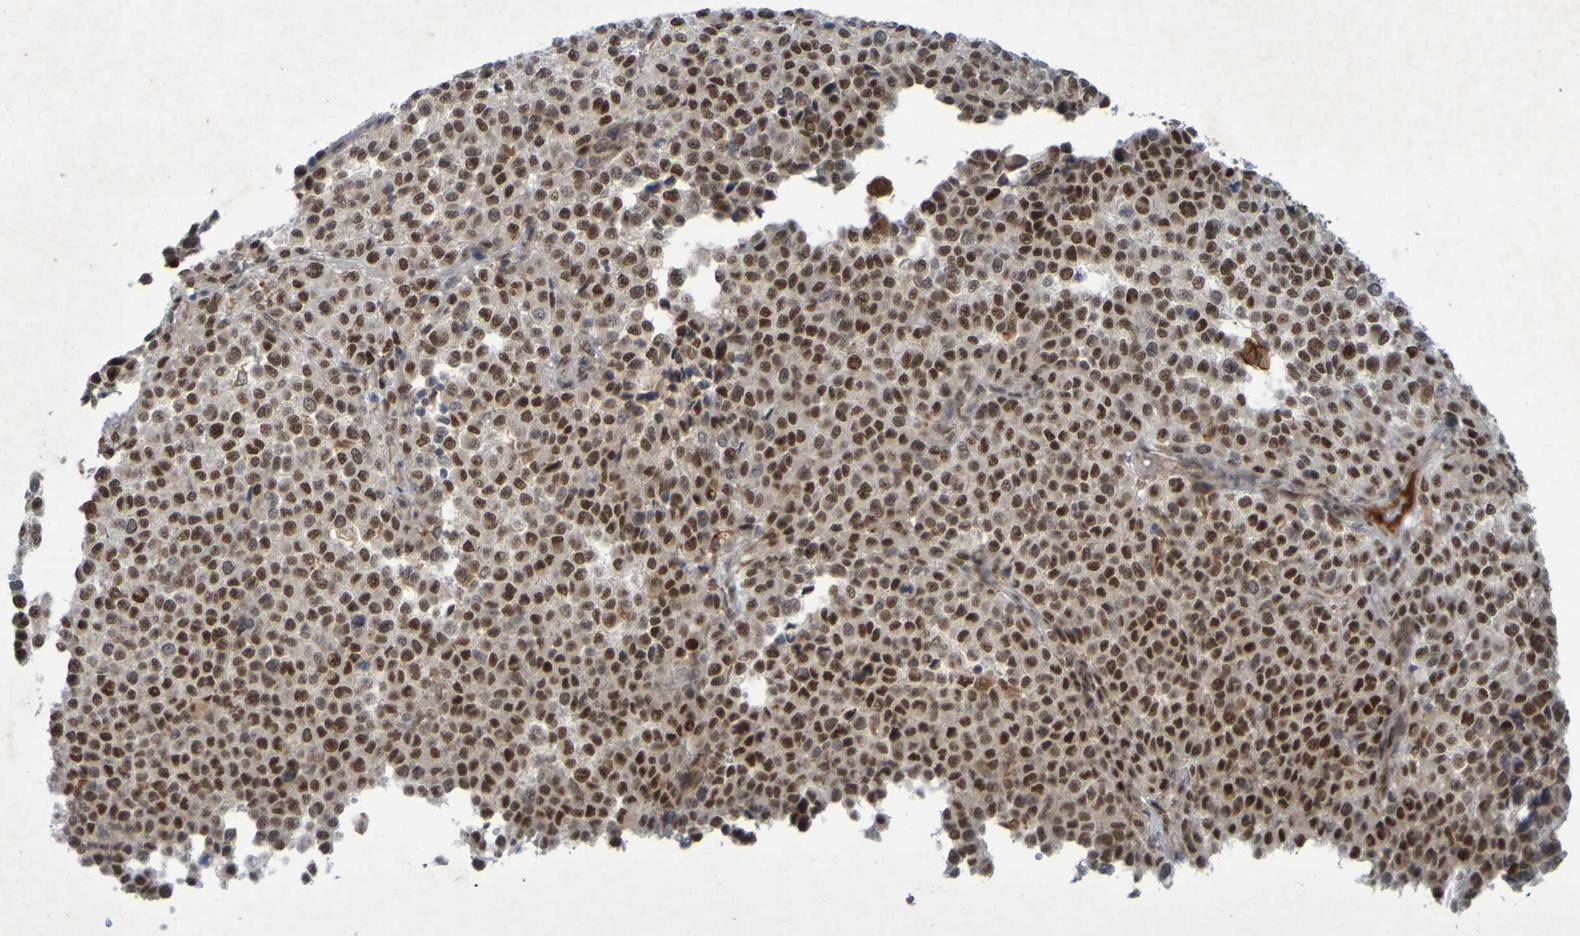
{"staining": {"intensity": "moderate", "quantity": ">75%", "location": "nuclear"}, "tissue": "melanoma", "cell_type": "Tumor cells", "image_type": "cancer", "snomed": [{"axis": "morphology", "description": "Malignant melanoma, Metastatic site"}, {"axis": "topography", "description": "Pancreas"}], "caption": "A medium amount of moderate nuclear positivity is seen in approximately >75% of tumor cells in melanoma tissue.", "gene": "MCPH1", "patient": {"sex": "female", "age": 30}}